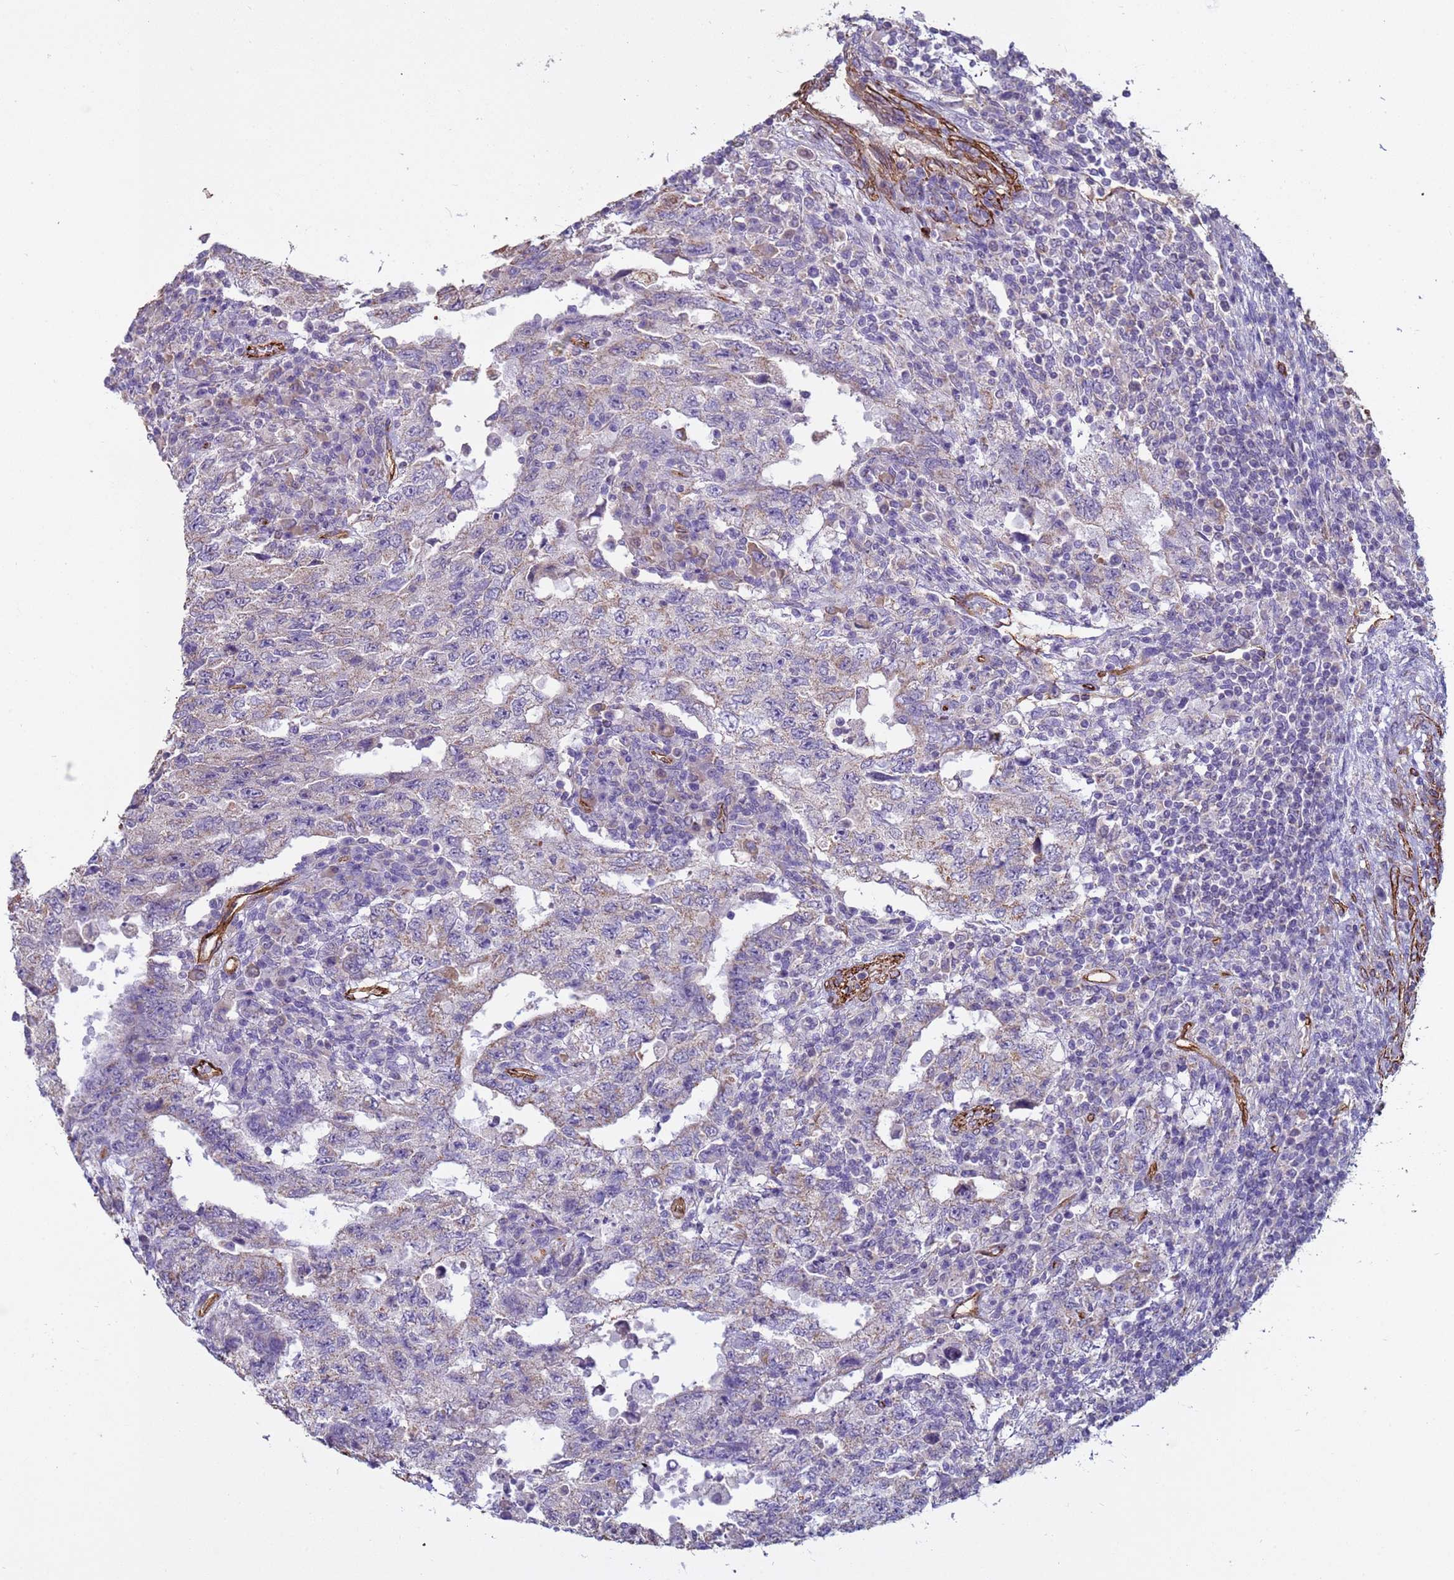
{"staining": {"intensity": "weak", "quantity": "25%-75%", "location": "cytoplasmic/membranous"}, "tissue": "testis cancer", "cell_type": "Tumor cells", "image_type": "cancer", "snomed": [{"axis": "morphology", "description": "Carcinoma, Embryonal, NOS"}, {"axis": "topography", "description": "Testis"}], "caption": "A brown stain labels weak cytoplasmic/membranous positivity of a protein in testis cancer tumor cells.", "gene": "GASK1A", "patient": {"sex": "male", "age": 26}}